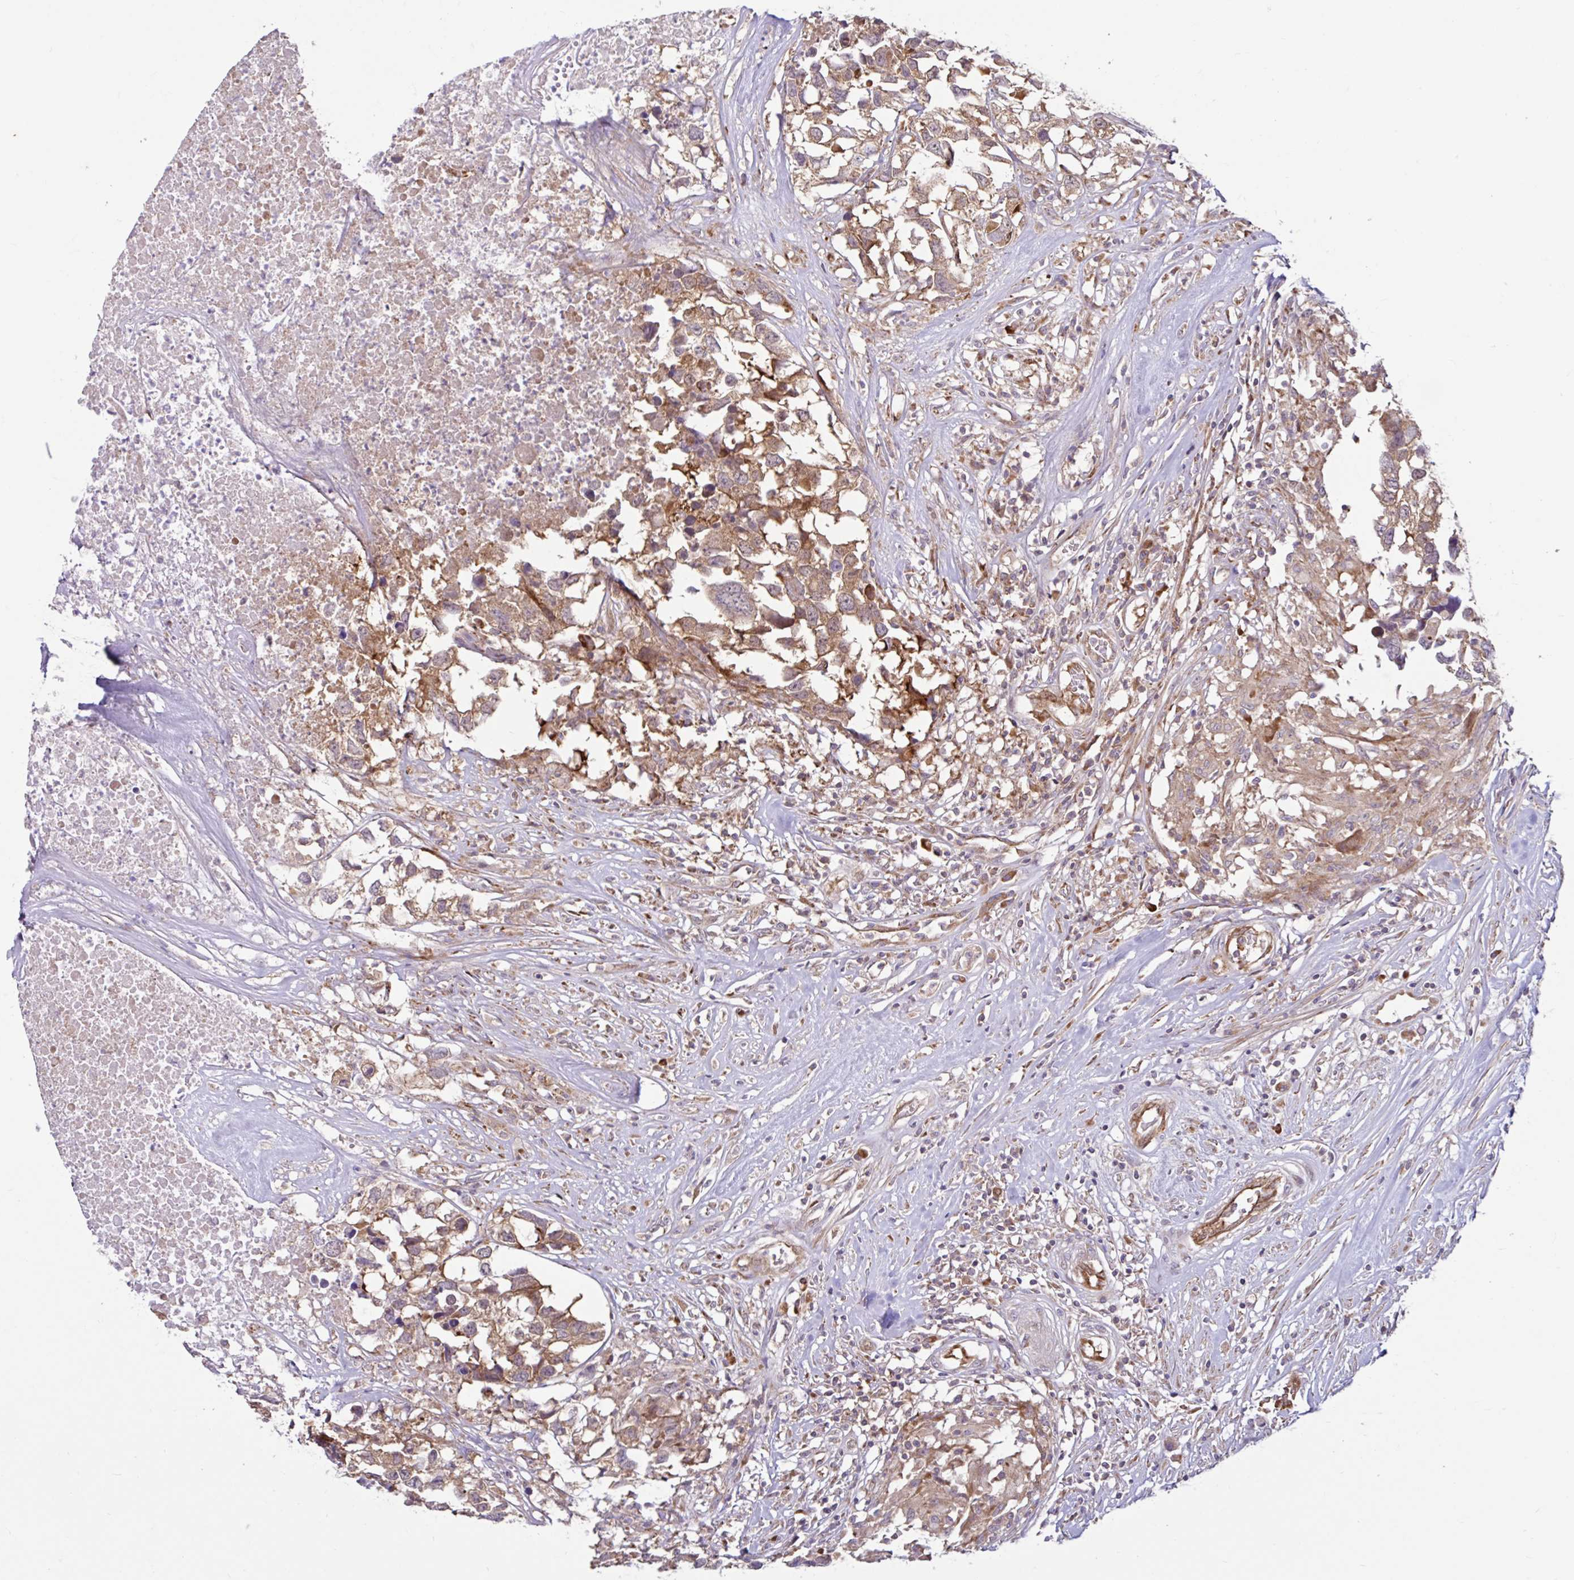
{"staining": {"intensity": "moderate", "quantity": ">75%", "location": "cytoplasmic/membranous"}, "tissue": "testis cancer", "cell_type": "Tumor cells", "image_type": "cancer", "snomed": [{"axis": "morphology", "description": "Carcinoma, Embryonal, NOS"}, {"axis": "topography", "description": "Testis"}], "caption": "Protein analysis of testis embryonal carcinoma tissue demonstrates moderate cytoplasmic/membranous positivity in approximately >75% of tumor cells.", "gene": "NTPCR", "patient": {"sex": "male", "age": 83}}